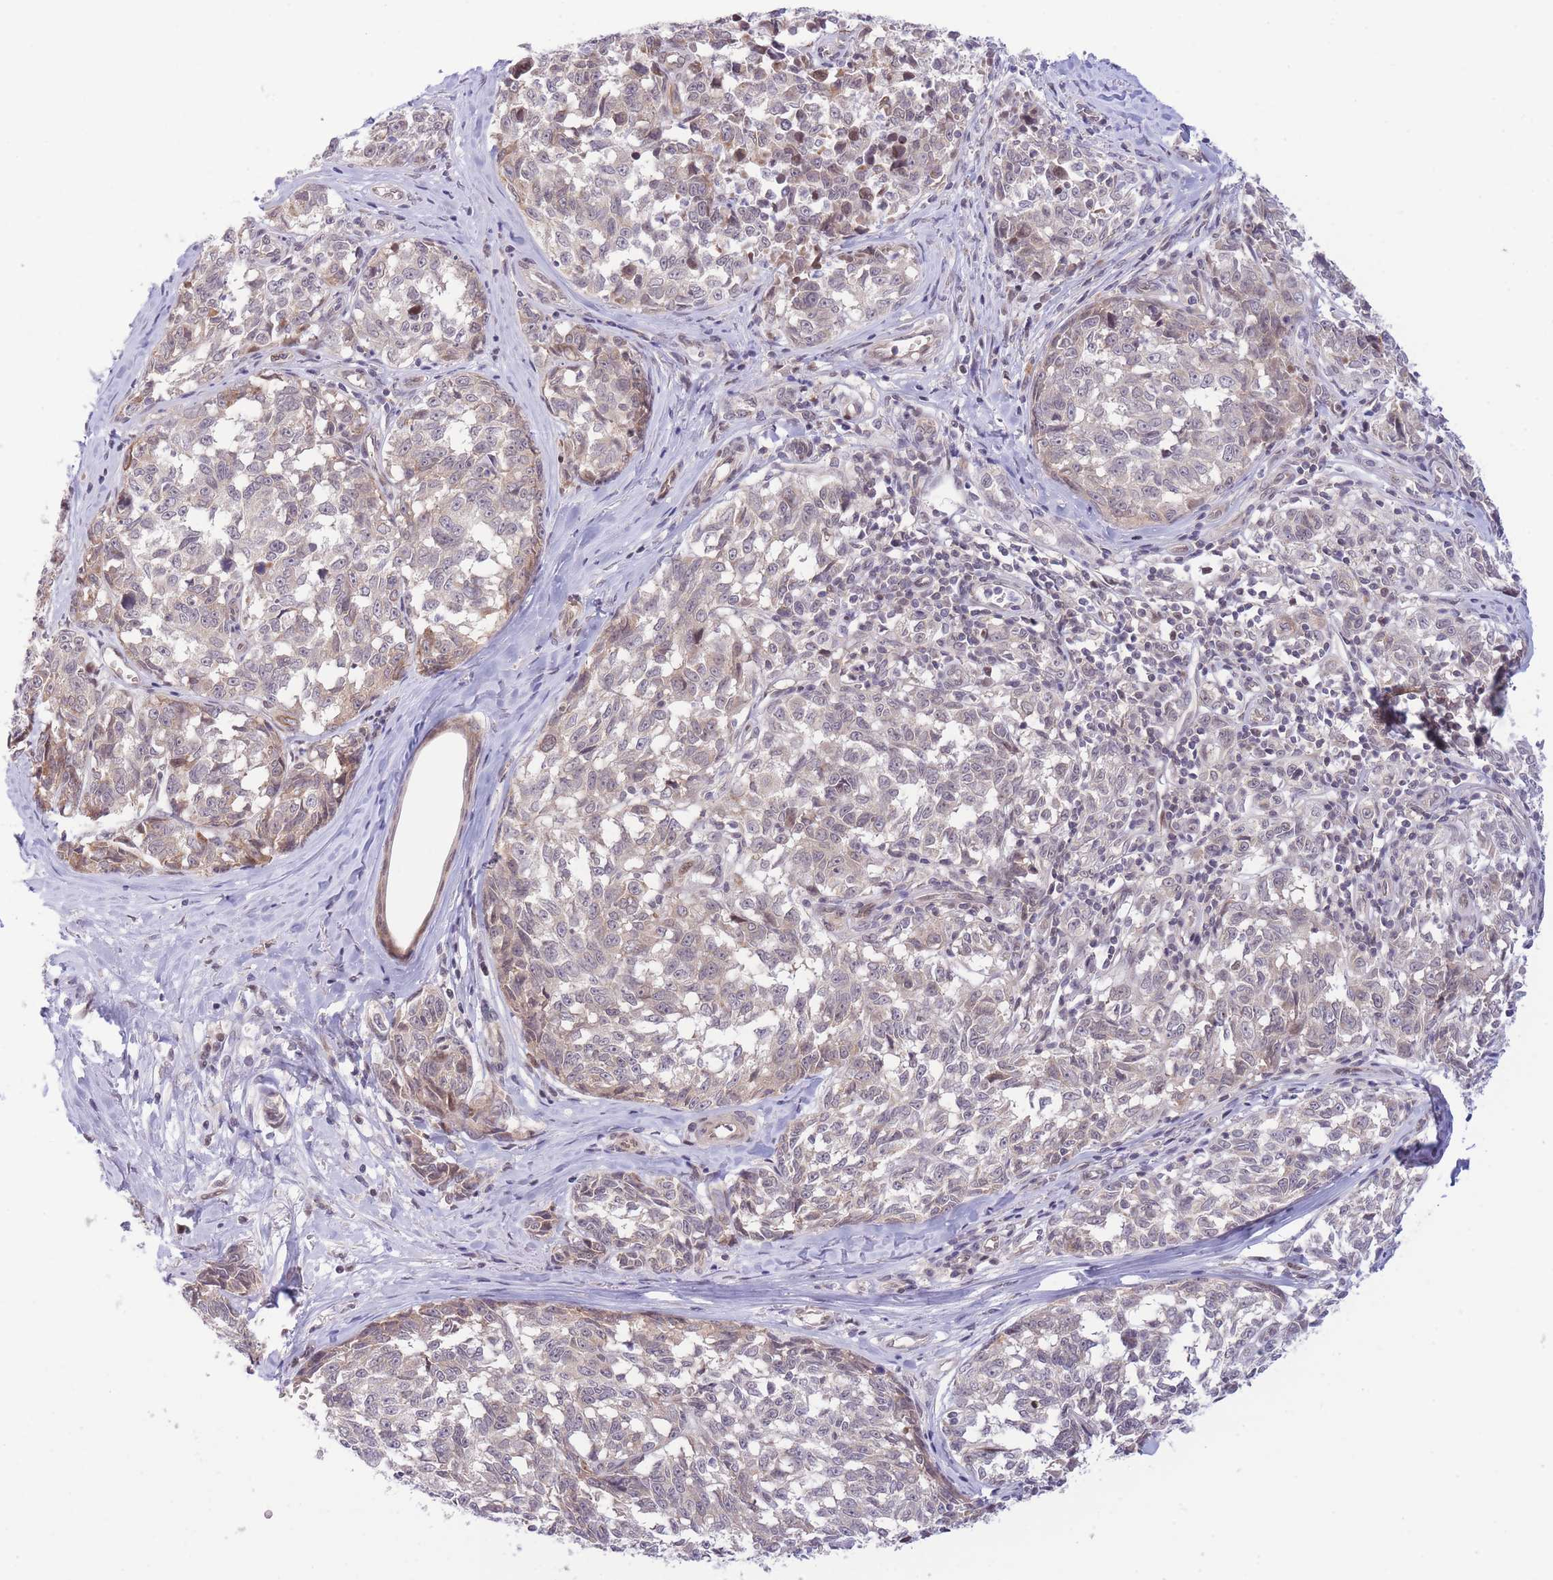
{"staining": {"intensity": "weak", "quantity": "<25%", "location": "cytoplasmic/membranous,nuclear"}, "tissue": "melanoma", "cell_type": "Tumor cells", "image_type": "cancer", "snomed": [{"axis": "morphology", "description": "Normal tissue, NOS"}, {"axis": "morphology", "description": "Malignant melanoma, NOS"}, {"axis": "topography", "description": "Skin"}], "caption": "Tumor cells show no significant protein expression in melanoma.", "gene": "CDC25B", "patient": {"sex": "female", "age": 64}}